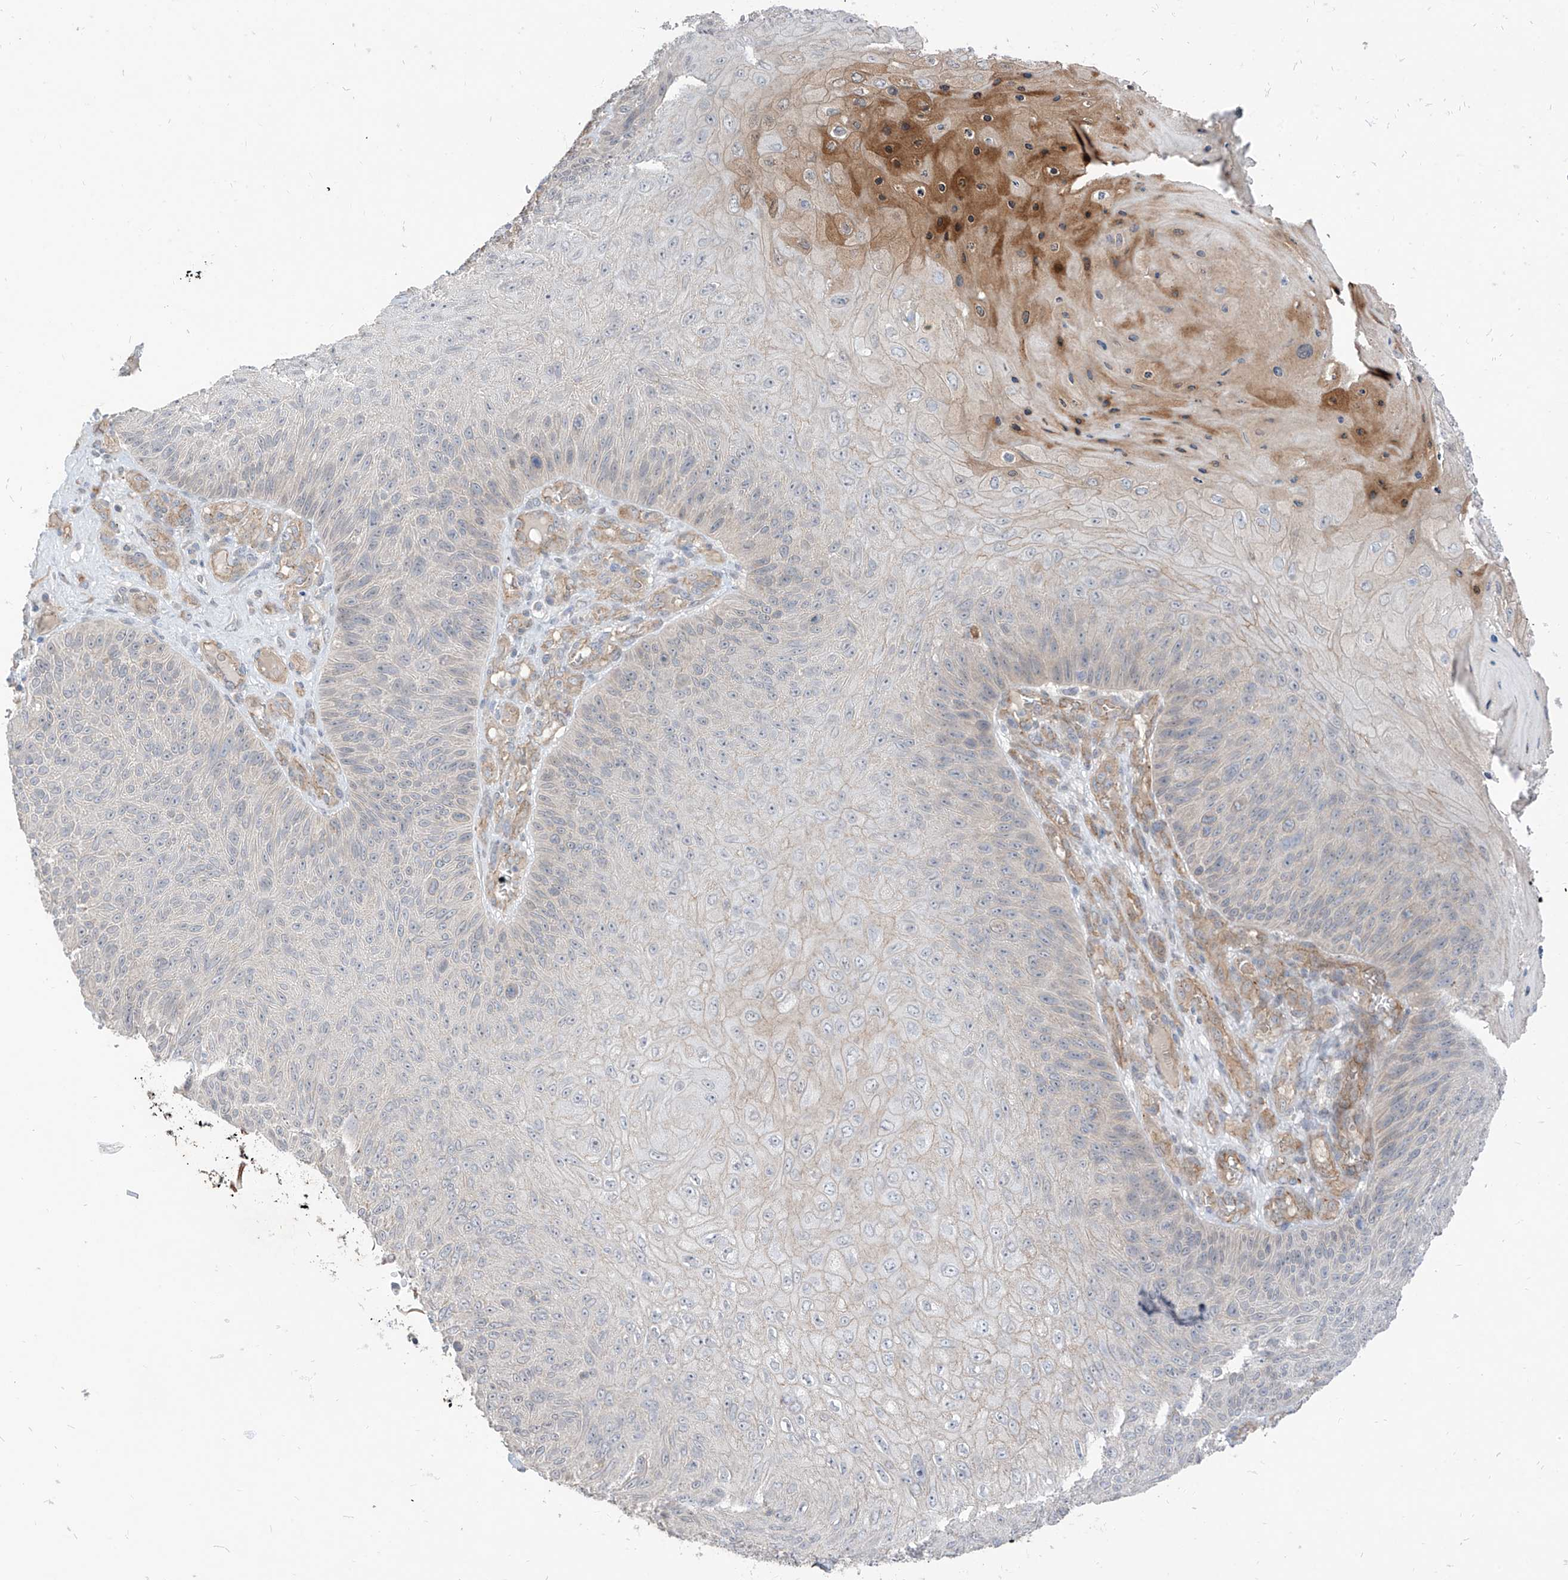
{"staining": {"intensity": "negative", "quantity": "none", "location": "none"}, "tissue": "skin cancer", "cell_type": "Tumor cells", "image_type": "cancer", "snomed": [{"axis": "morphology", "description": "Squamous cell carcinoma, NOS"}, {"axis": "topography", "description": "Skin"}], "caption": "A histopathology image of human skin squamous cell carcinoma is negative for staining in tumor cells.", "gene": "EPHX4", "patient": {"sex": "female", "age": 88}}